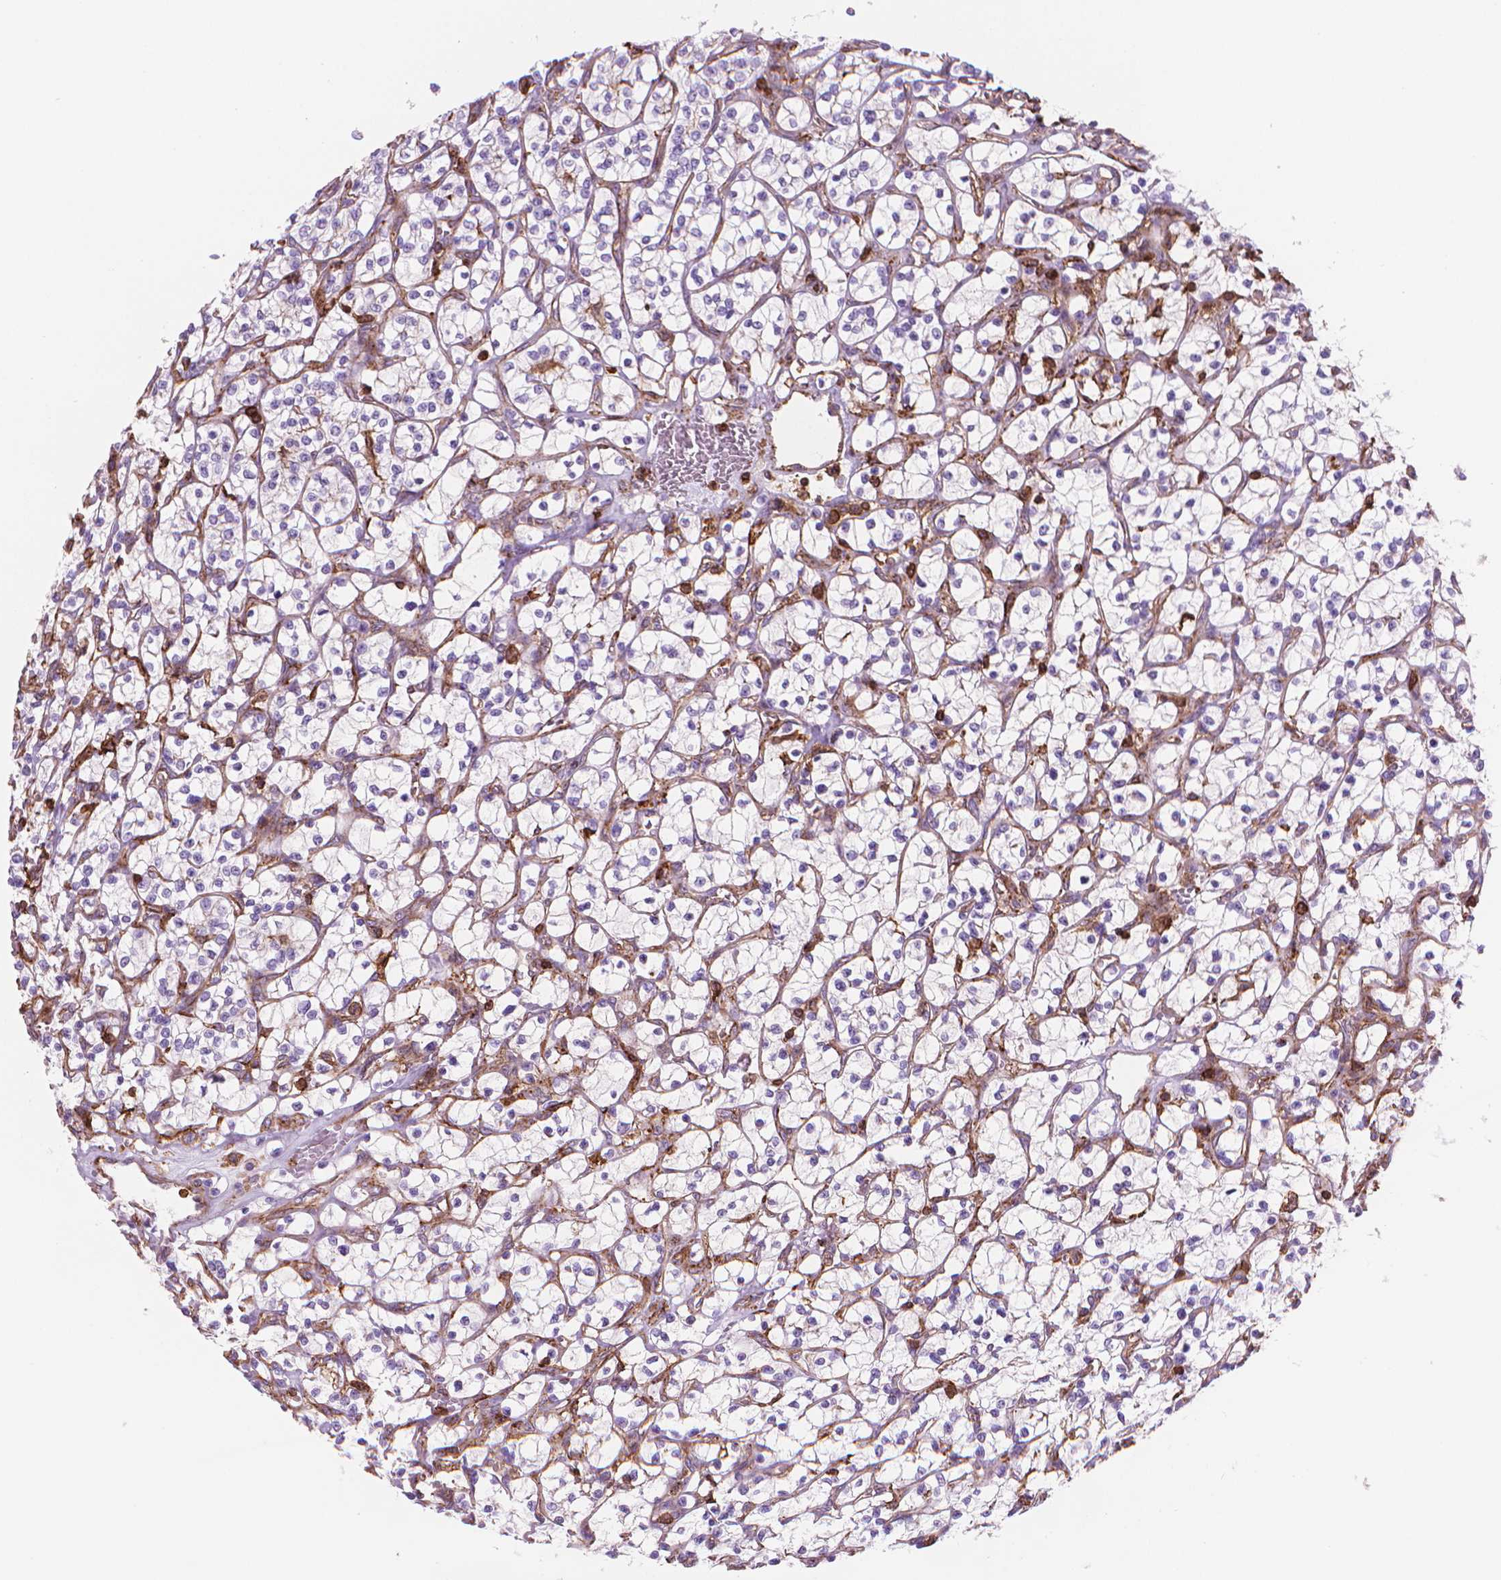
{"staining": {"intensity": "negative", "quantity": "none", "location": "none"}, "tissue": "renal cancer", "cell_type": "Tumor cells", "image_type": "cancer", "snomed": [{"axis": "morphology", "description": "Adenocarcinoma, NOS"}, {"axis": "topography", "description": "Kidney"}], "caption": "An image of adenocarcinoma (renal) stained for a protein exhibits no brown staining in tumor cells.", "gene": "PATJ", "patient": {"sex": "female", "age": 64}}